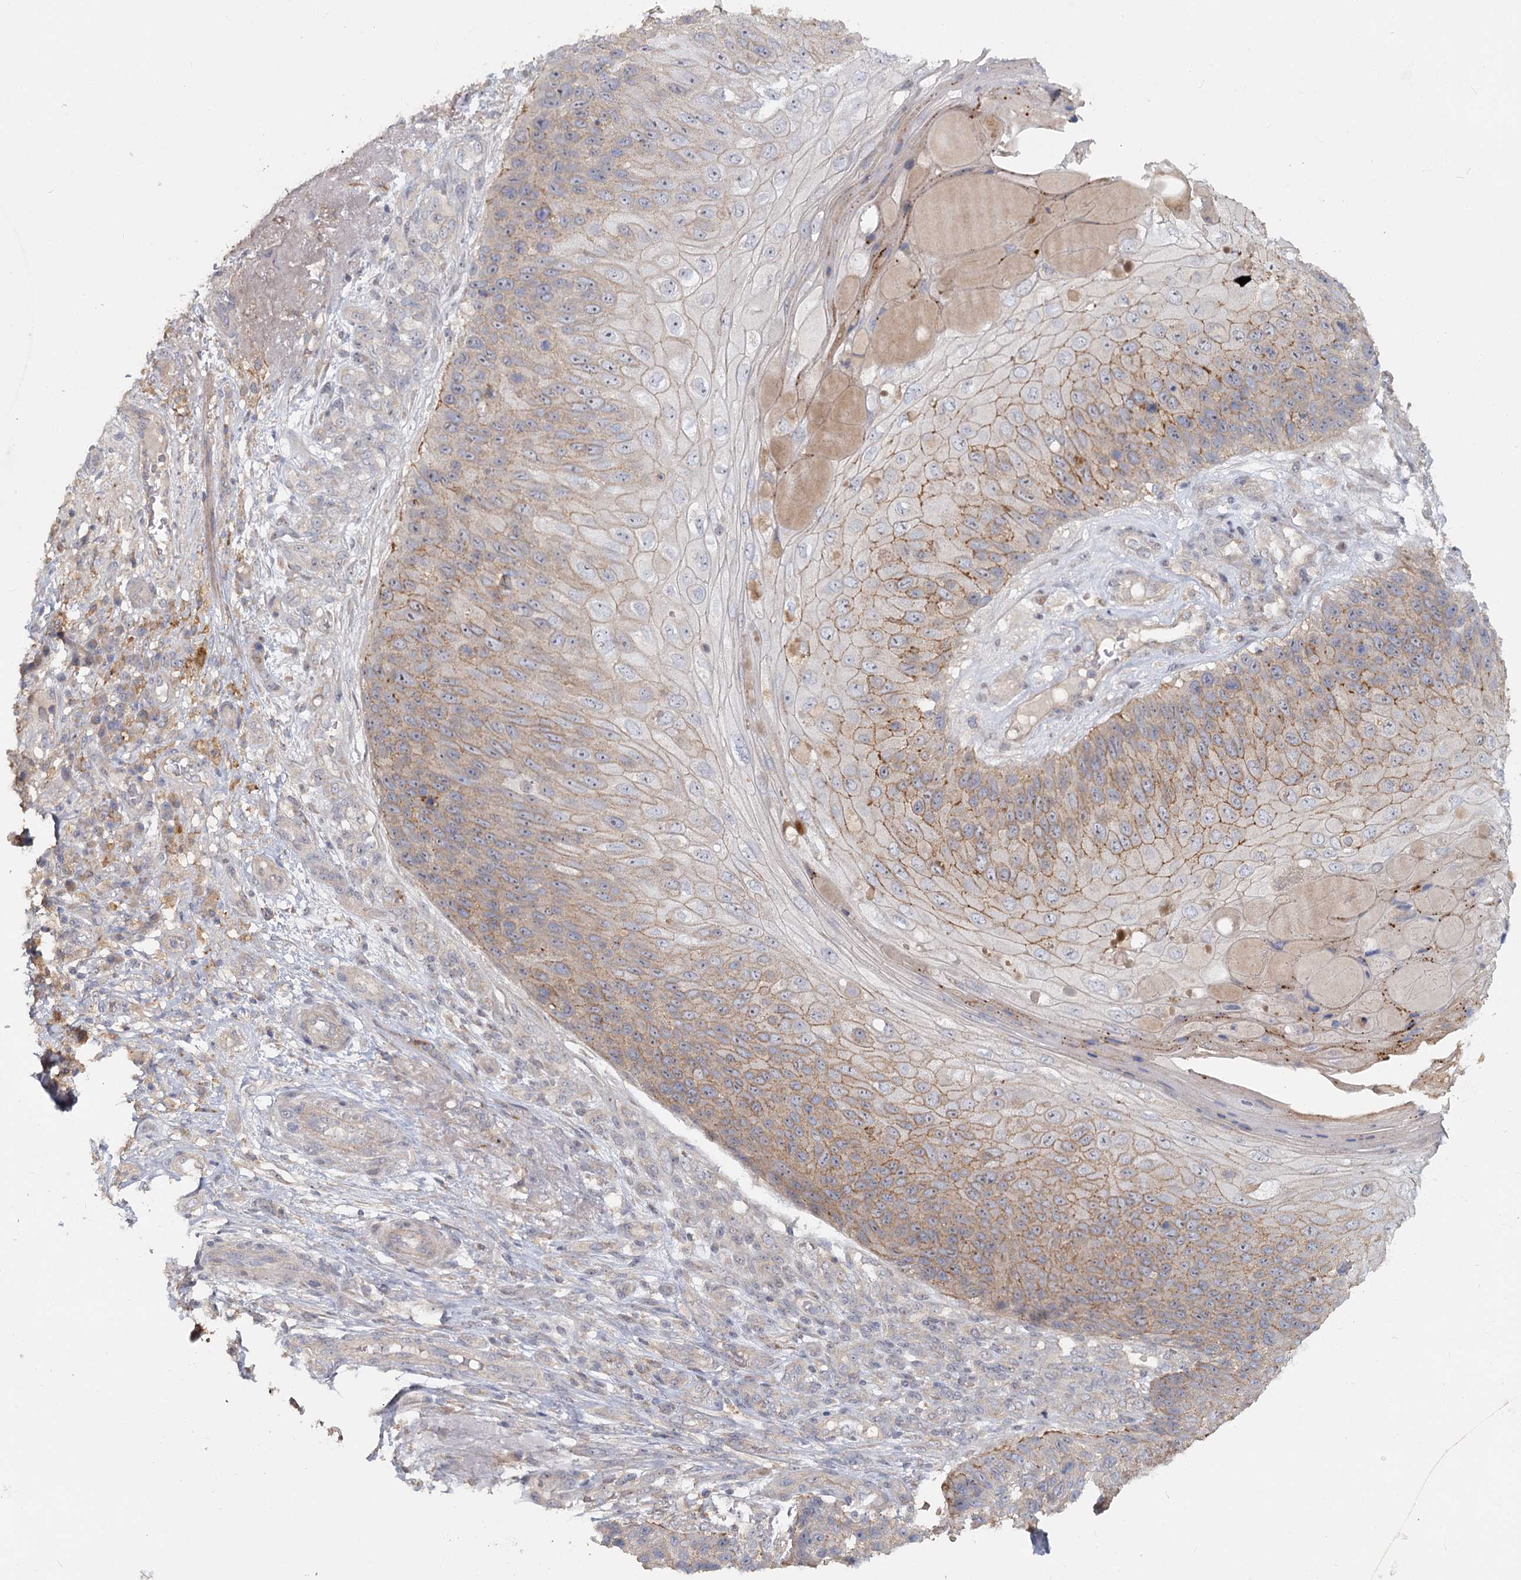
{"staining": {"intensity": "moderate", "quantity": "25%-75%", "location": "cytoplasmic/membranous"}, "tissue": "skin cancer", "cell_type": "Tumor cells", "image_type": "cancer", "snomed": [{"axis": "morphology", "description": "Squamous cell carcinoma, NOS"}, {"axis": "topography", "description": "Skin"}], "caption": "Tumor cells reveal medium levels of moderate cytoplasmic/membranous positivity in about 25%-75% of cells in human skin cancer. (DAB (3,3'-diaminobenzidine) = brown stain, brightfield microscopy at high magnification).", "gene": "ANGPTL5", "patient": {"sex": "female", "age": 88}}